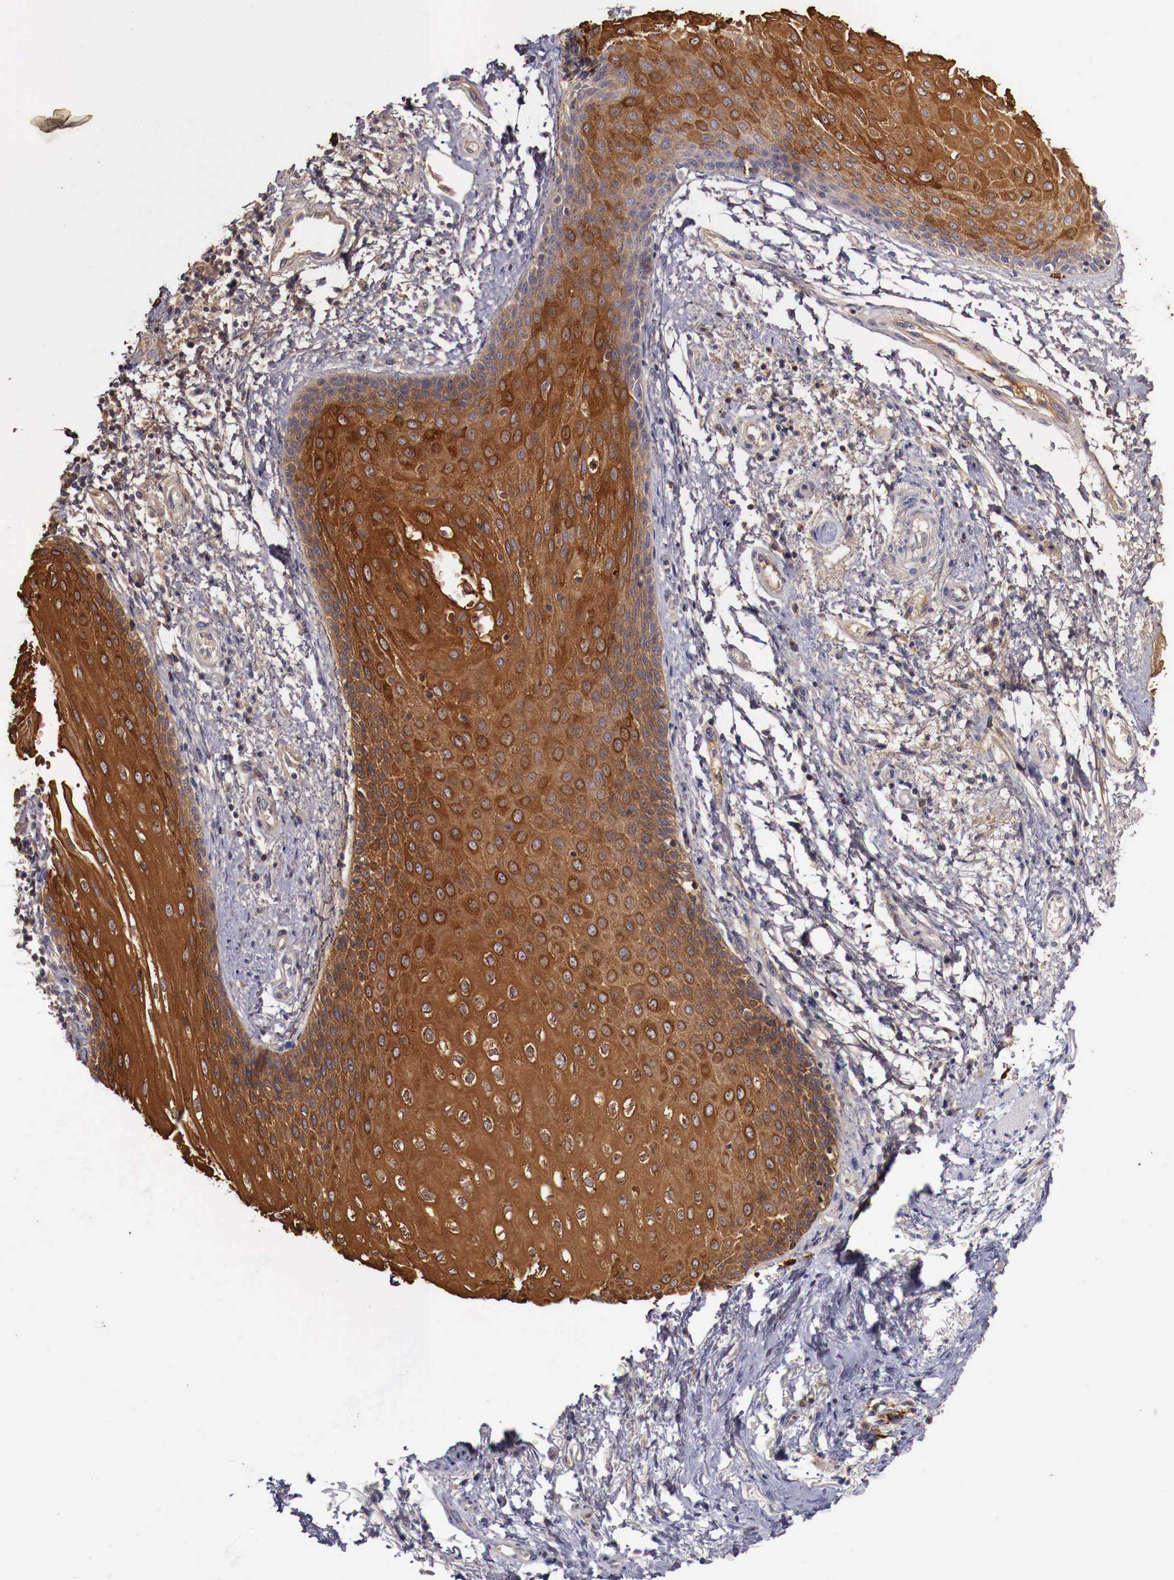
{"staining": {"intensity": "strong", "quantity": ">75%", "location": "cytoplasmic/membranous"}, "tissue": "skin", "cell_type": "Epidermal cells", "image_type": "normal", "snomed": [{"axis": "morphology", "description": "Normal tissue, NOS"}, {"axis": "topography", "description": "Anal"}], "caption": "Benign skin was stained to show a protein in brown. There is high levels of strong cytoplasmic/membranous expression in approximately >75% of epidermal cells. (Brightfield microscopy of DAB IHC at high magnification).", "gene": "PITPNA", "patient": {"sex": "female", "age": 46}}